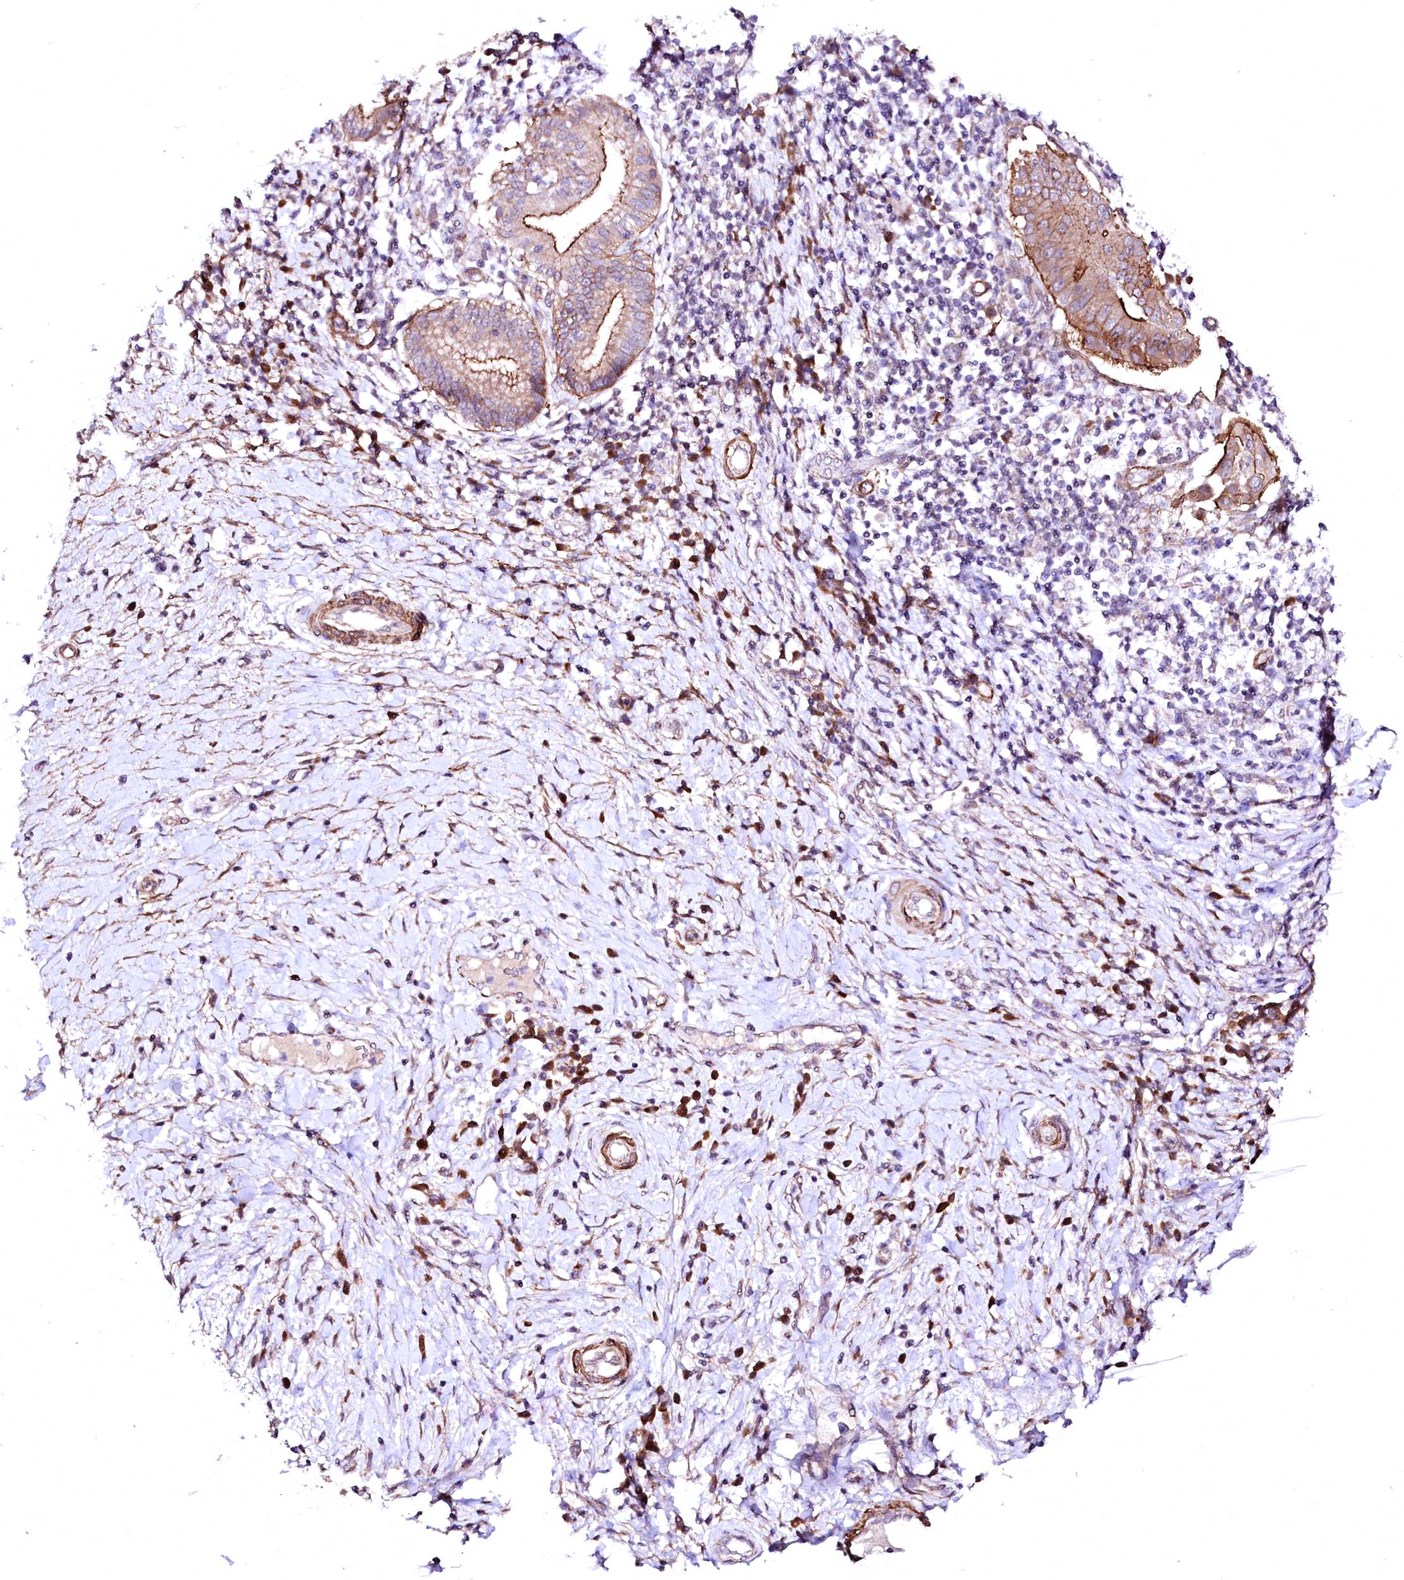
{"staining": {"intensity": "moderate", "quantity": ">75%", "location": "cytoplasmic/membranous"}, "tissue": "pancreatic cancer", "cell_type": "Tumor cells", "image_type": "cancer", "snomed": [{"axis": "morphology", "description": "Adenocarcinoma, NOS"}, {"axis": "topography", "description": "Pancreas"}], "caption": "Brown immunohistochemical staining in human adenocarcinoma (pancreatic) demonstrates moderate cytoplasmic/membranous expression in about >75% of tumor cells.", "gene": "GPR176", "patient": {"sex": "male", "age": 68}}